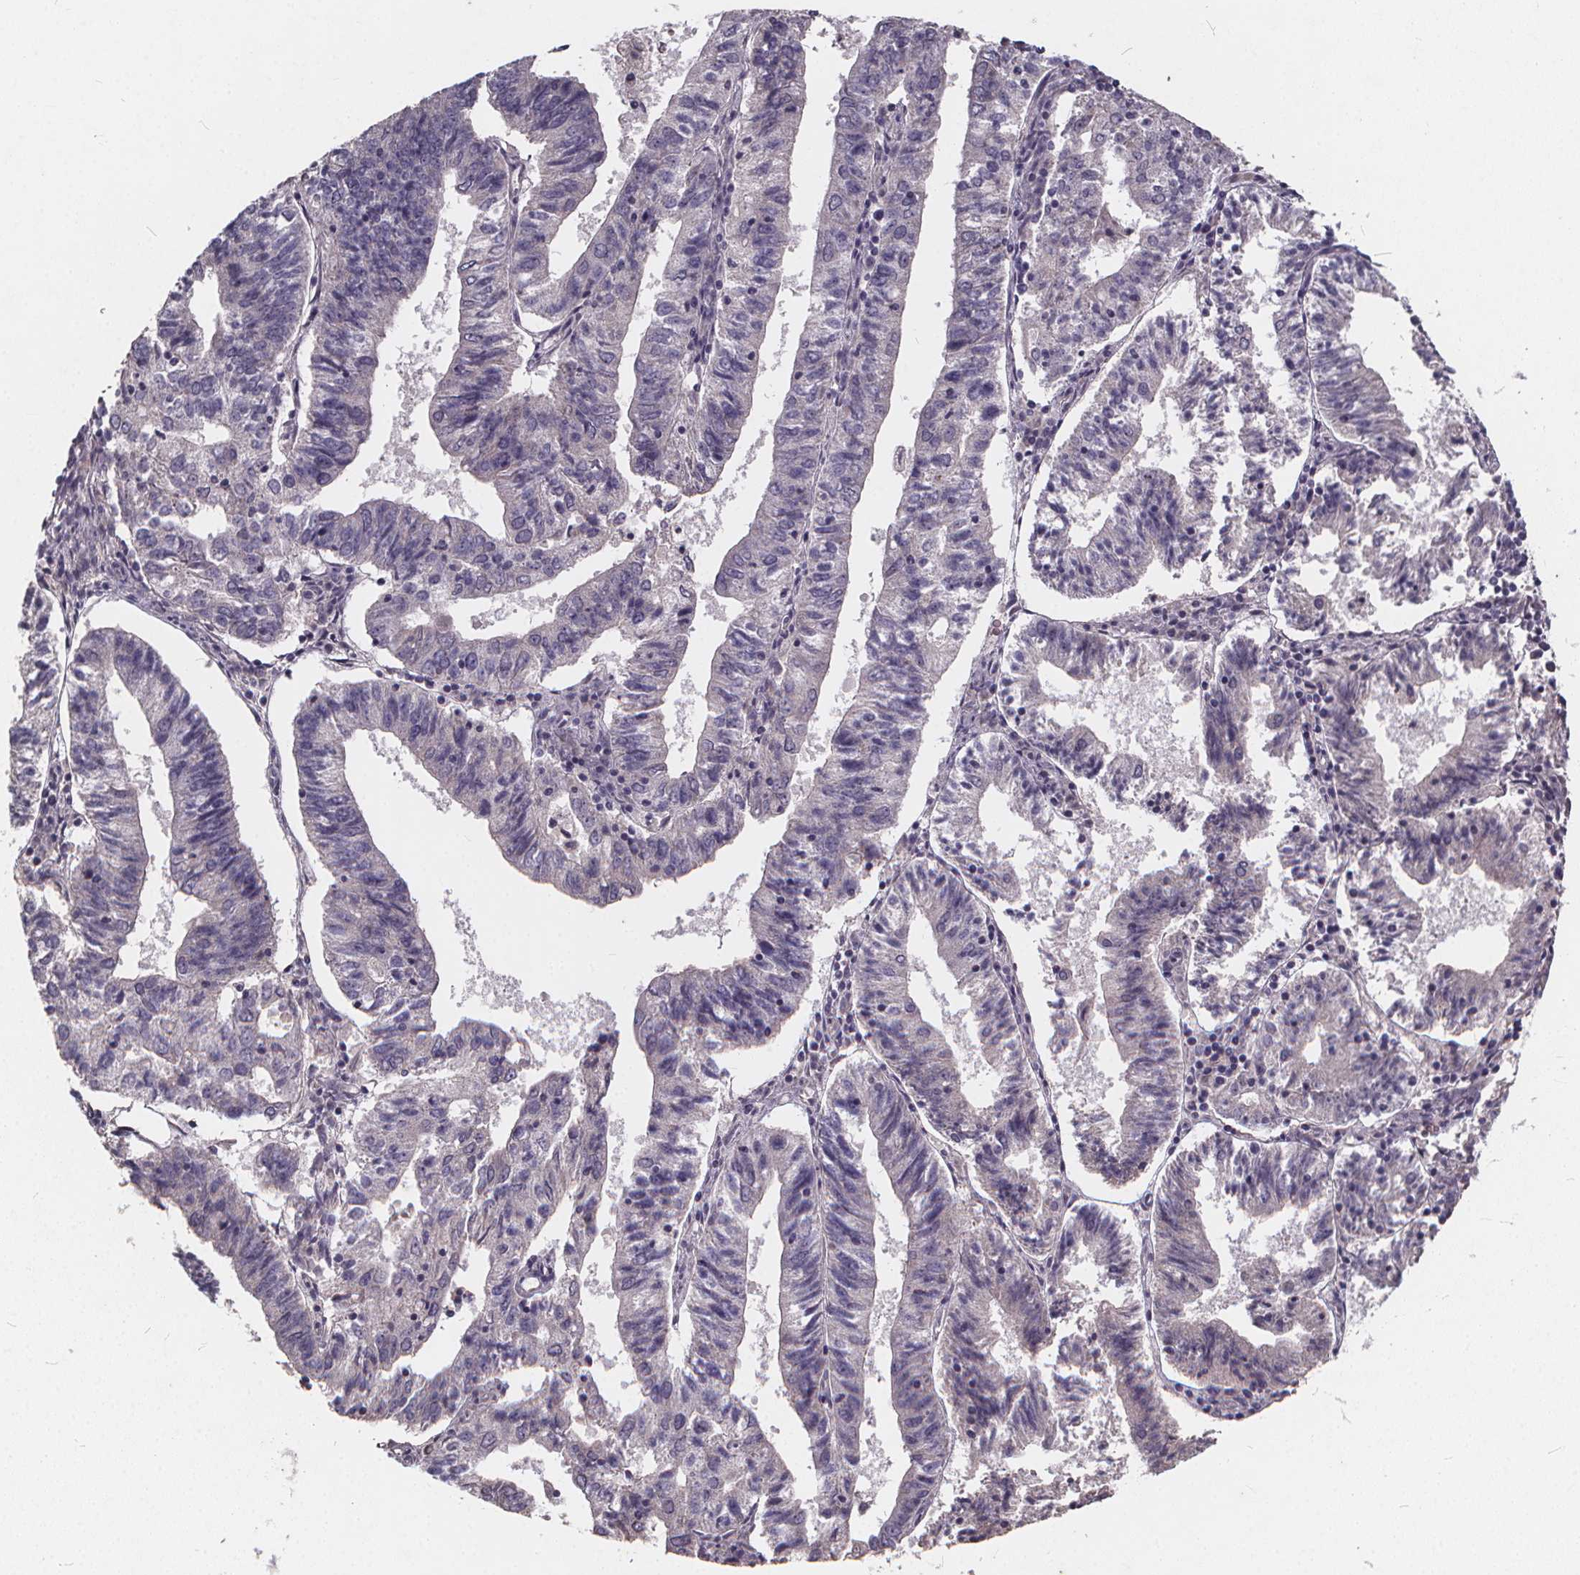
{"staining": {"intensity": "negative", "quantity": "none", "location": "none"}, "tissue": "endometrial cancer", "cell_type": "Tumor cells", "image_type": "cancer", "snomed": [{"axis": "morphology", "description": "Adenocarcinoma, NOS"}, {"axis": "topography", "description": "Endometrium"}], "caption": "This is a histopathology image of IHC staining of adenocarcinoma (endometrial), which shows no positivity in tumor cells.", "gene": "TSPAN14", "patient": {"sex": "female", "age": 82}}